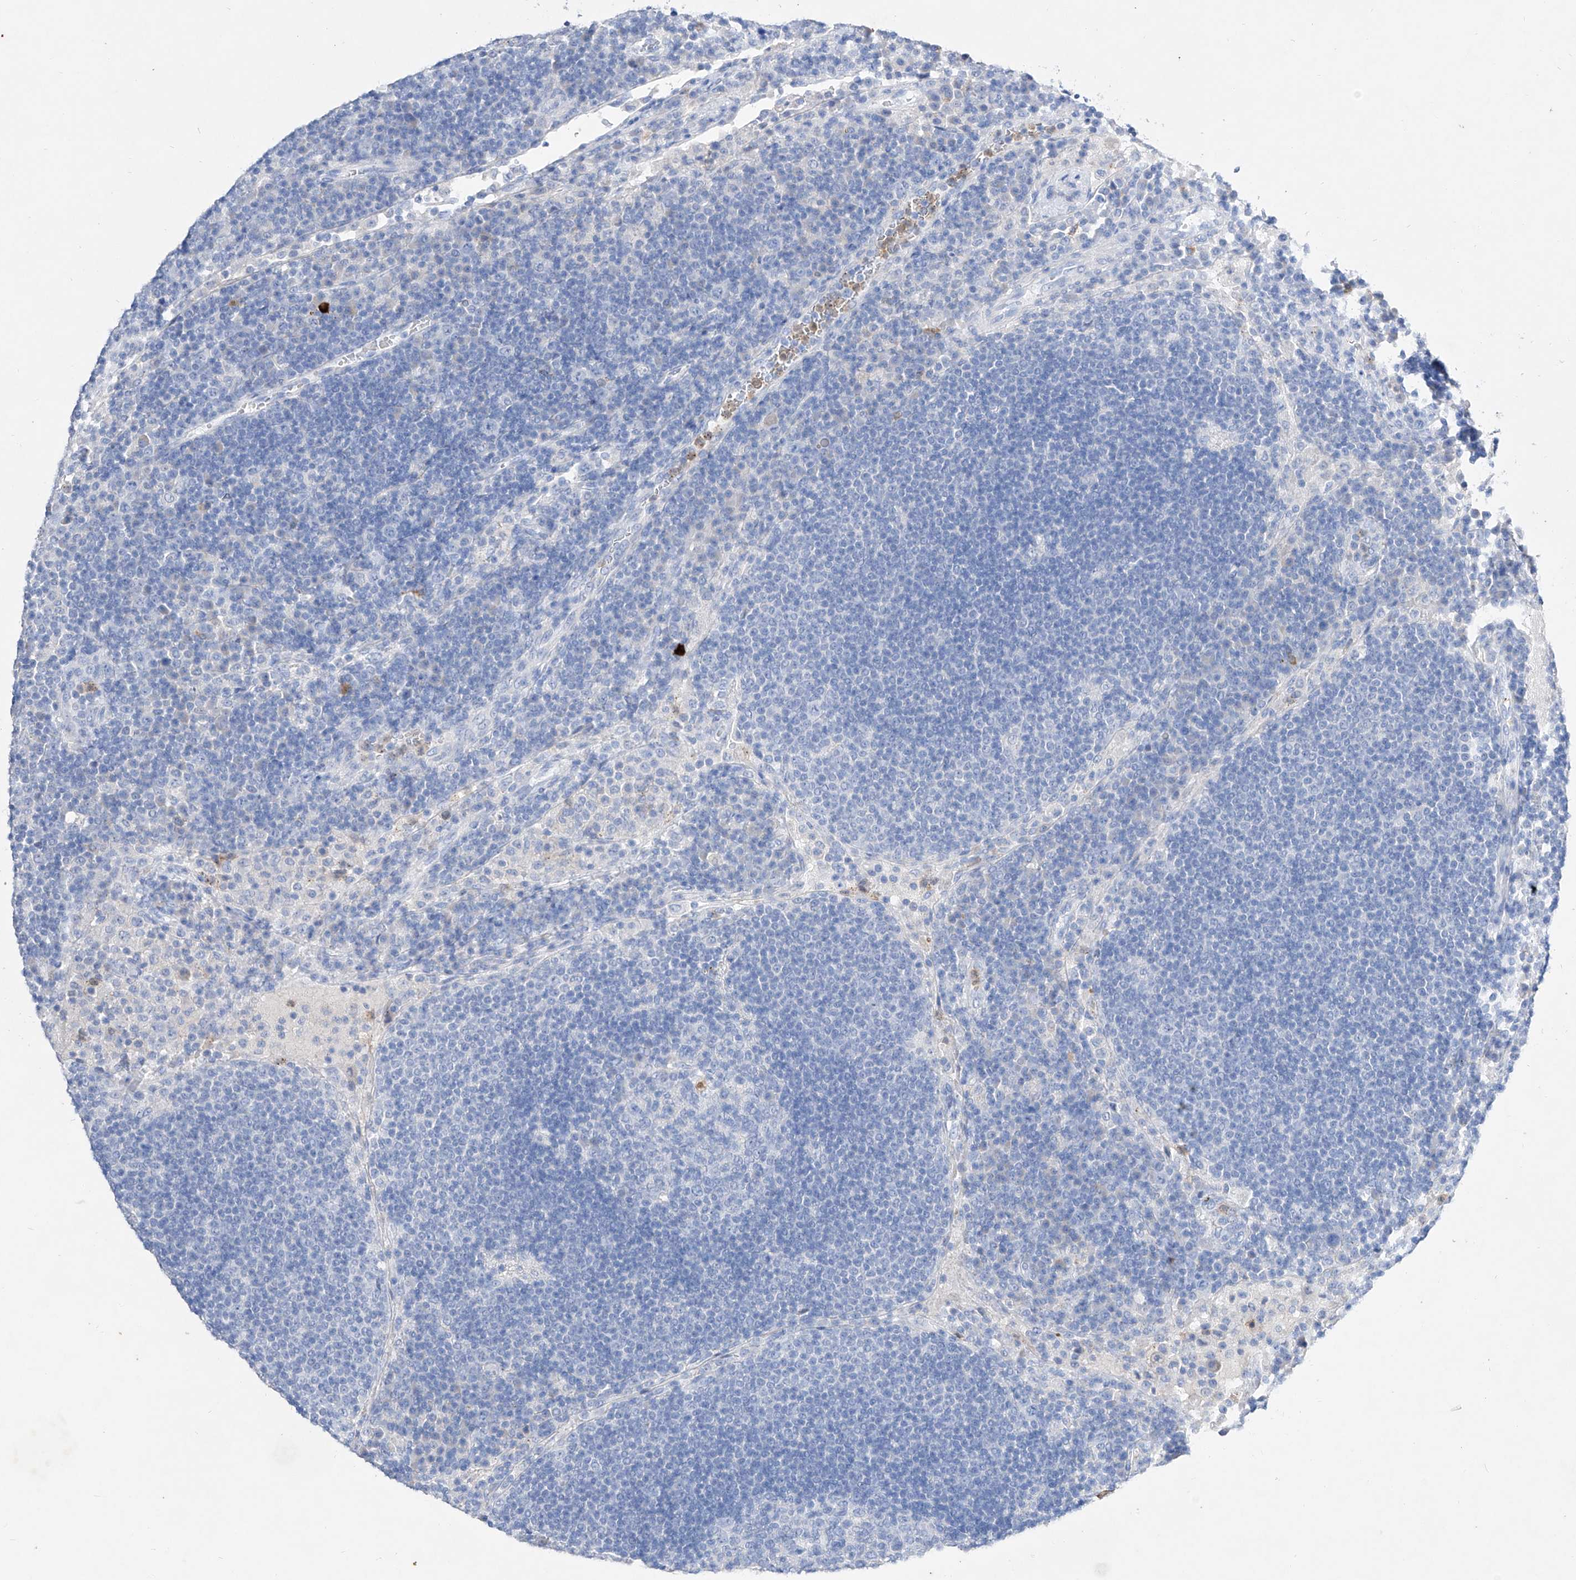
{"staining": {"intensity": "negative", "quantity": "none", "location": "none"}, "tissue": "lymph node", "cell_type": "Germinal center cells", "image_type": "normal", "snomed": [{"axis": "morphology", "description": "Normal tissue, NOS"}, {"axis": "topography", "description": "Lymph node"}], "caption": "Germinal center cells show no significant protein expression in benign lymph node.", "gene": "TM7SF2", "patient": {"sex": "female", "age": 53}}